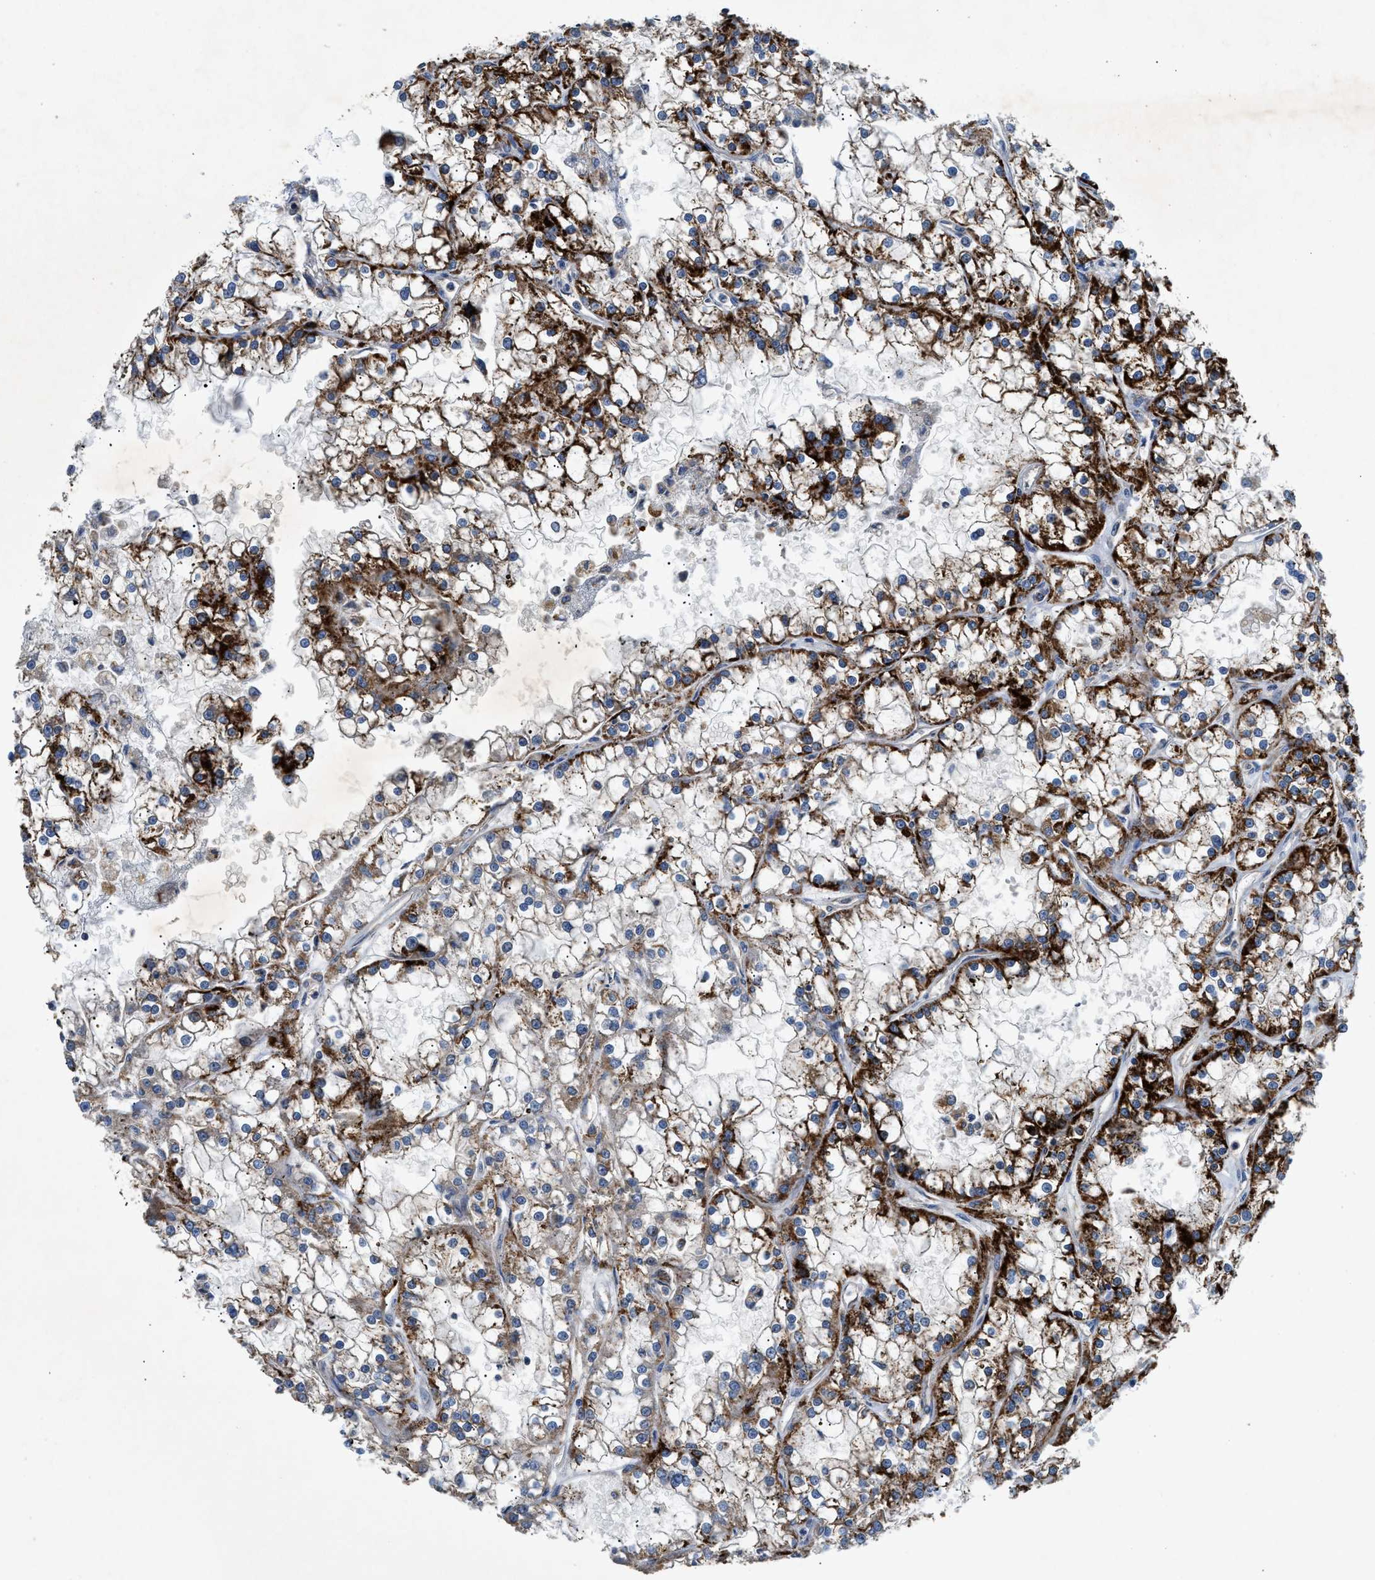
{"staining": {"intensity": "strong", "quantity": "25%-75%", "location": "cytoplasmic/membranous"}, "tissue": "renal cancer", "cell_type": "Tumor cells", "image_type": "cancer", "snomed": [{"axis": "morphology", "description": "Adenocarcinoma, NOS"}, {"axis": "topography", "description": "Kidney"}], "caption": "Strong cytoplasmic/membranous protein positivity is present in about 25%-75% of tumor cells in adenocarcinoma (renal). Ihc stains the protein of interest in brown and the nuclei are stained blue.", "gene": "CDK15", "patient": {"sex": "female", "age": 52}}